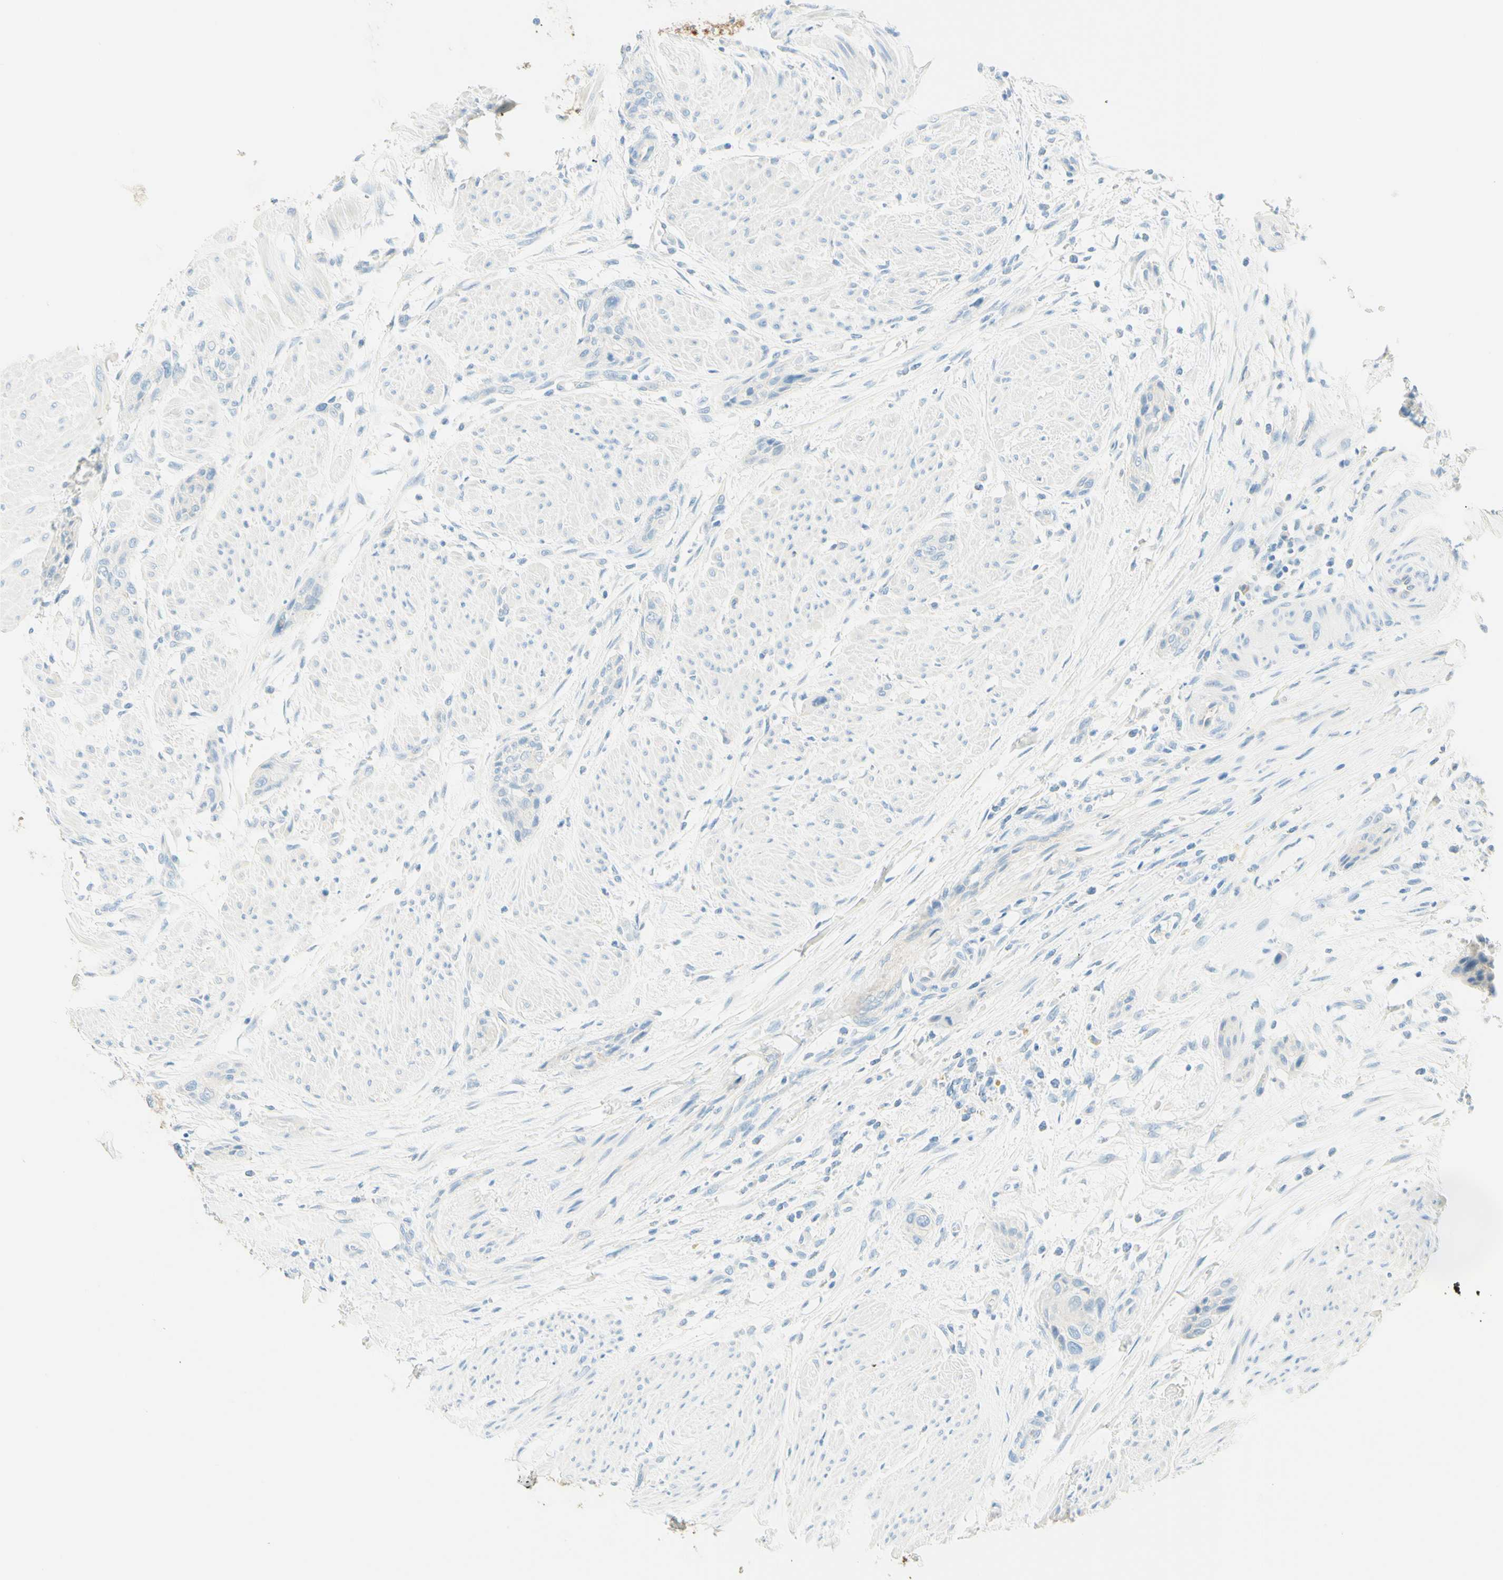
{"staining": {"intensity": "negative", "quantity": "none", "location": "none"}, "tissue": "urothelial cancer", "cell_type": "Tumor cells", "image_type": "cancer", "snomed": [{"axis": "morphology", "description": "Urothelial carcinoma, High grade"}, {"axis": "topography", "description": "Urinary bladder"}], "caption": "High-grade urothelial carcinoma was stained to show a protein in brown. There is no significant staining in tumor cells.", "gene": "TMEM132D", "patient": {"sex": "male", "age": 35}}